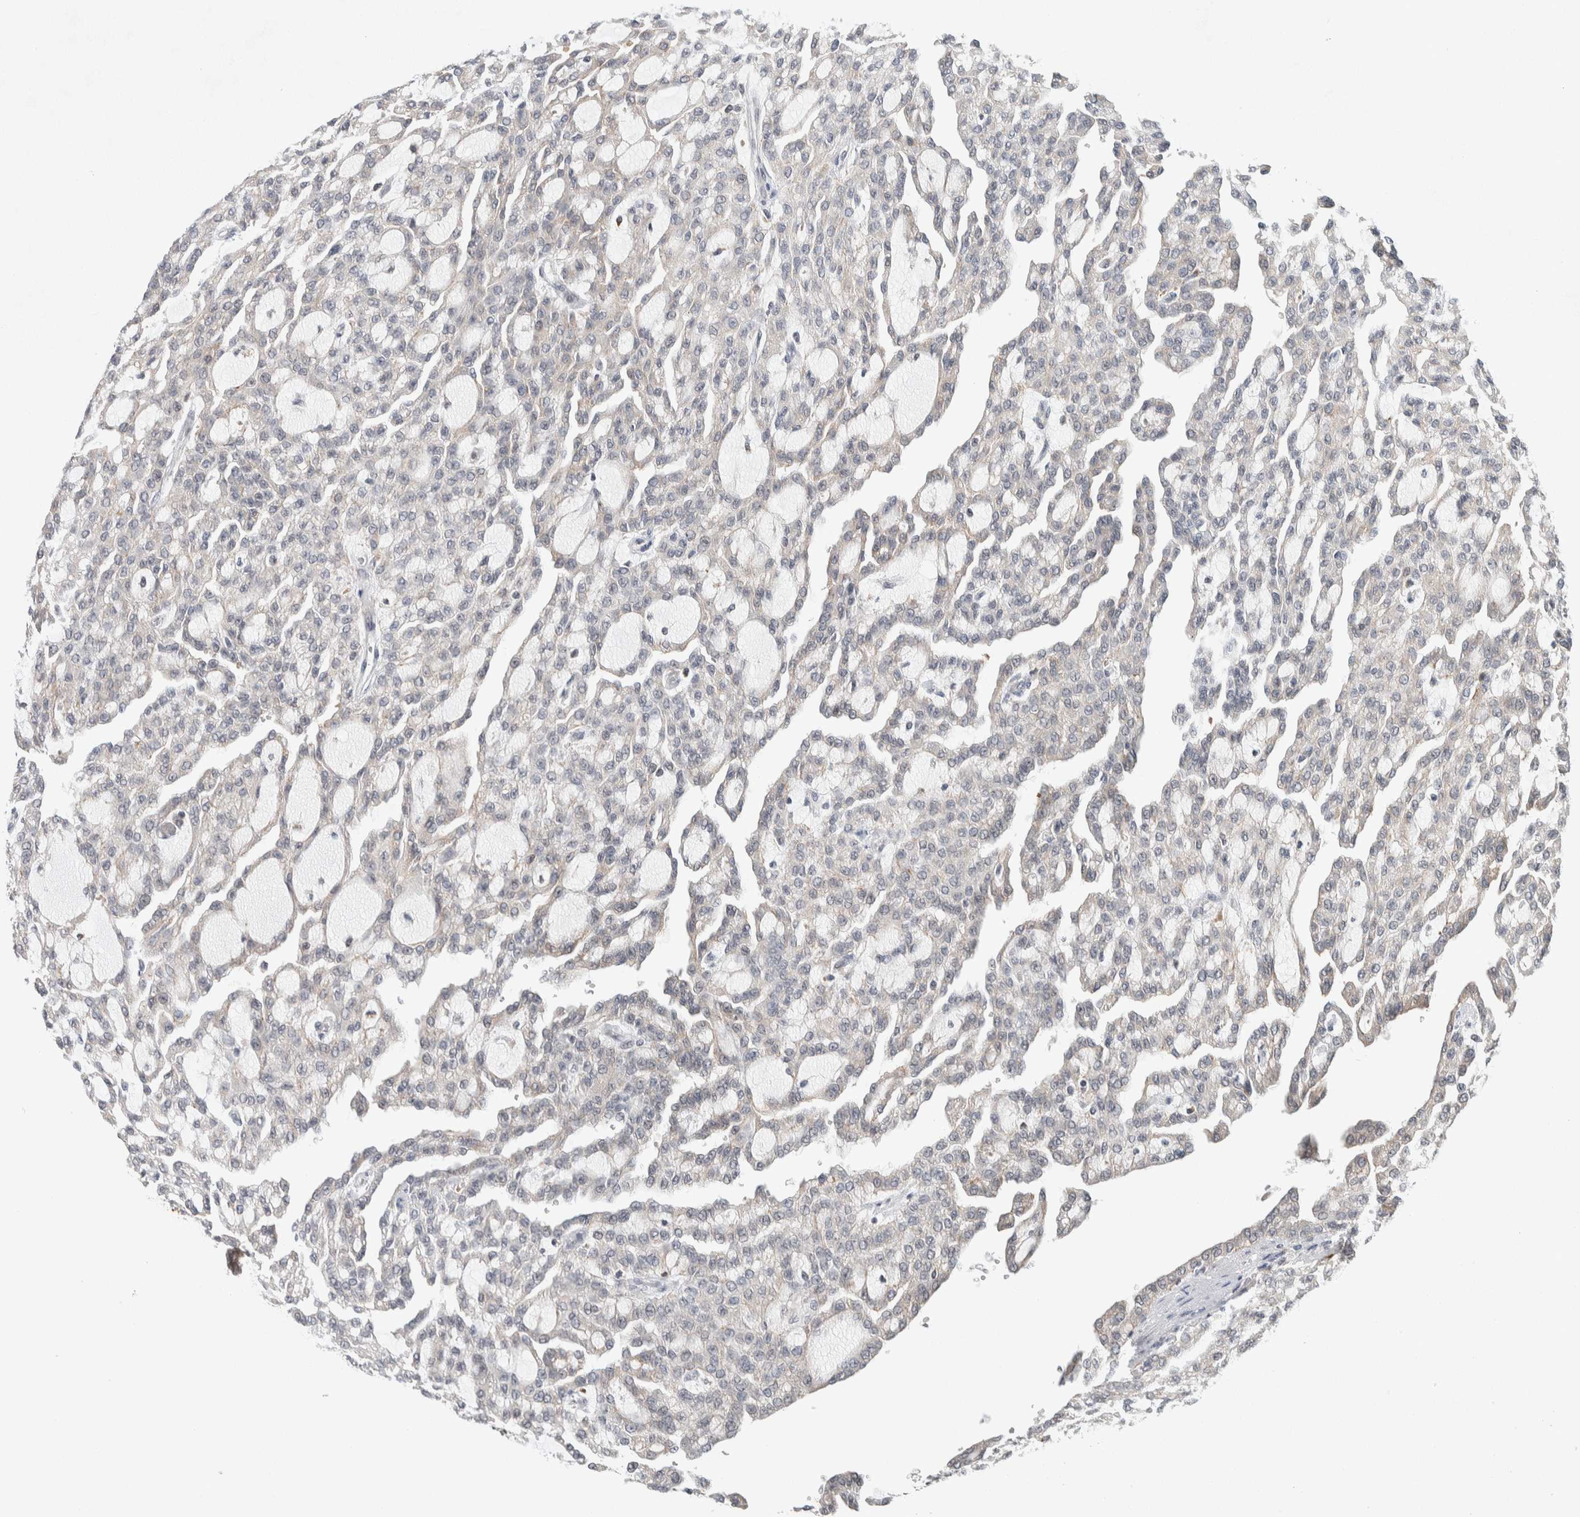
{"staining": {"intensity": "weak", "quantity": "25%-75%", "location": "cytoplasmic/membranous"}, "tissue": "renal cancer", "cell_type": "Tumor cells", "image_type": "cancer", "snomed": [{"axis": "morphology", "description": "Adenocarcinoma, NOS"}, {"axis": "topography", "description": "Kidney"}], "caption": "A micrograph showing weak cytoplasmic/membranous staining in approximately 25%-75% of tumor cells in adenocarcinoma (renal), as visualized by brown immunohistochemical staining.", "gene": "KCNK1", "patient": {"sex": "male", "age": 63}}